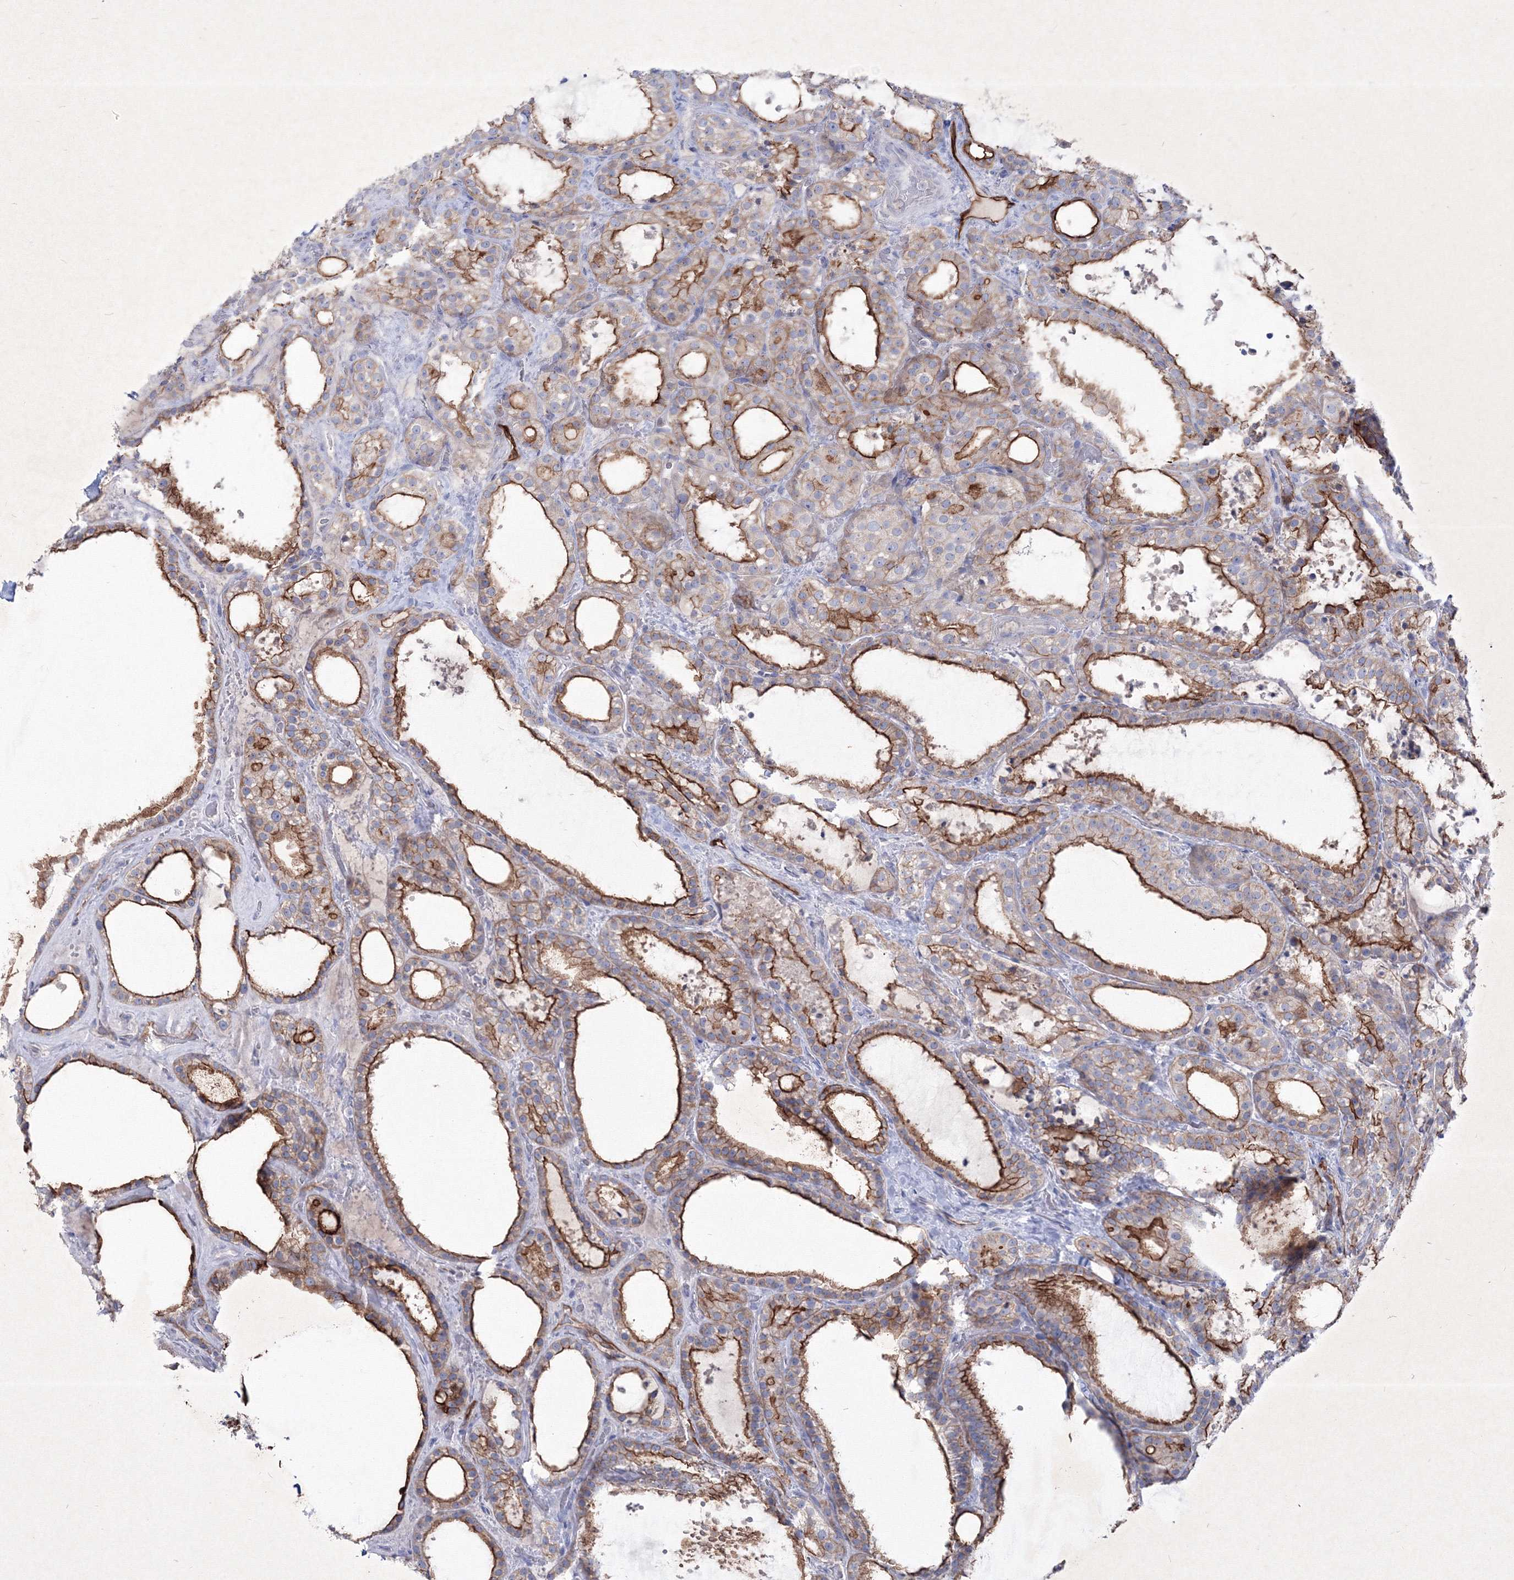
{"staining": {"intensity": "strong", "quantity": "25%-75%", "location": "cytoplasmic/membranous"}, "tissue": "thyroid cancer", "cell_type": "Tumor cells", "image_type": "cancer", "snomed": [{"axis": "morphology", "description": "Papillary adenocarcinoma, NOS"}, {"axis": "topography", "description": "Thyroid gland"}], "caption": "Human thyroid cancer (papillary adenocarcinoma) stained for a protein (brown) exhibits strong cytoplasmic/membranous positive staining in approximately 25%-75% of tumor cells.", "gene": "TMEM139", "patient": {"sex": "male", "age": 77}}